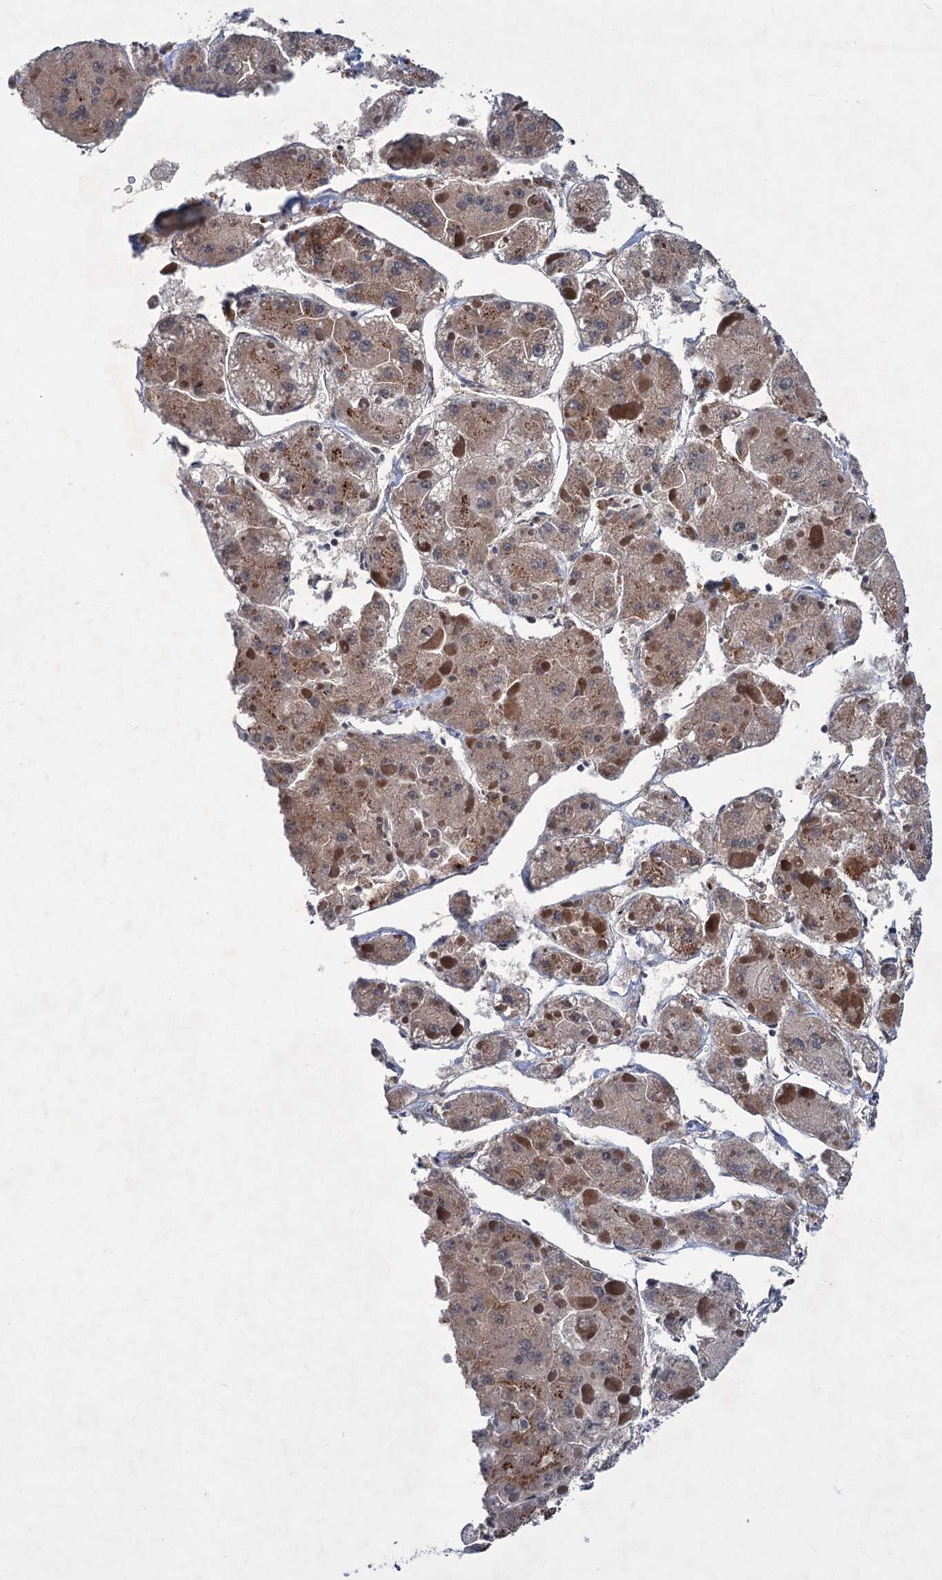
{"staining": {"intensity": "moderate", "quantity": ">75%", "location": "cytoplasmic/membranous"}, "tissue": "liver cancer", "cell_type": "Tumor cells", "image_type": "cancer", "snomed": [{"axis": "morphology", "description": "Carcinoma, Hepatocellular, NOS"}, {"axis": "topography", "description": "Liver"}], "caption": "The micrograph shows staining of liver cancer (hepatocellular carcinoma), revealing moderate cytoplasmic/membranous protein expression (brown color) within tumor cells.", "gene": "ELP4", "patient": {"sex": "female", "age": 73}}